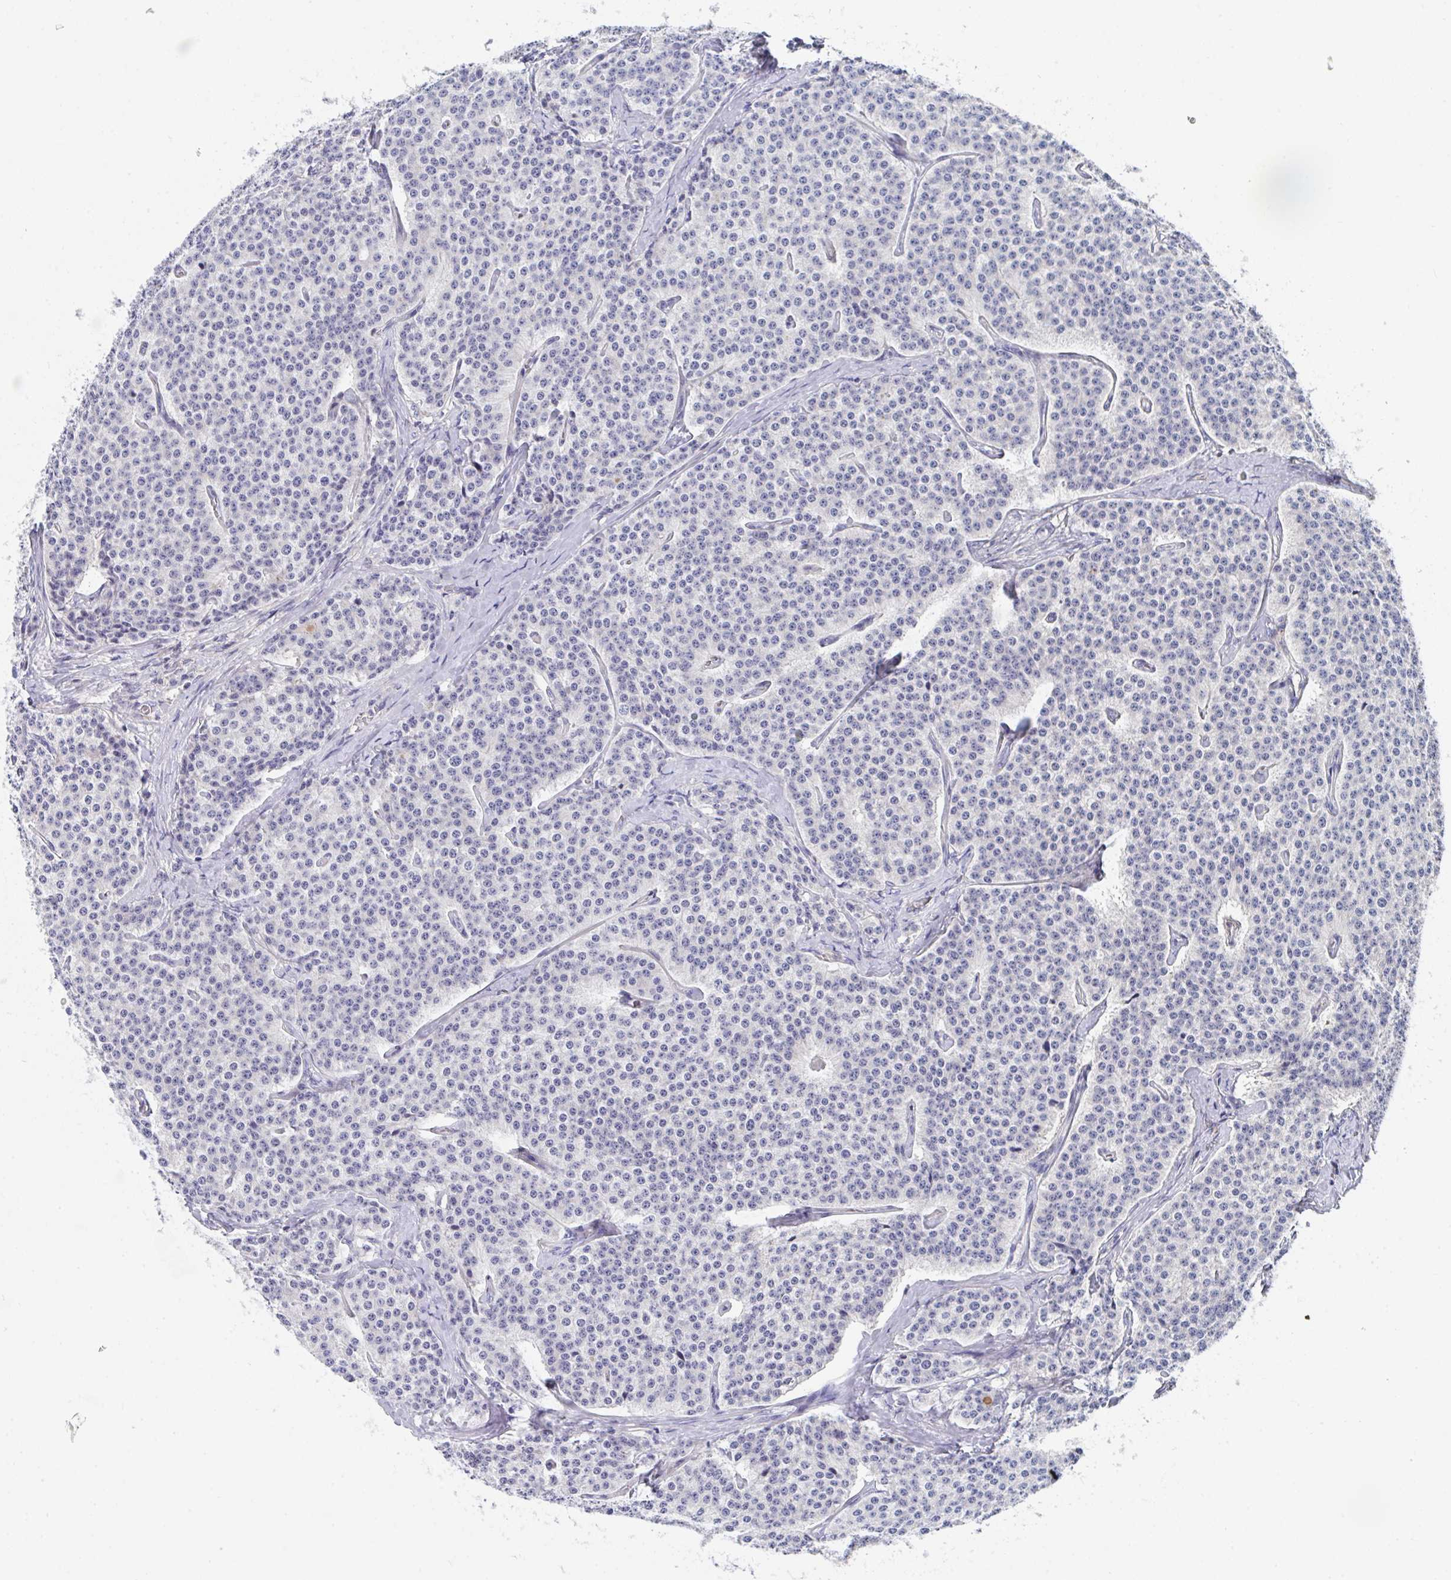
{"staining": {"intensity": "negative", "quantity": "none", "location": "none"}, "tissue": "carcinoid", "cell_type": "Tumor cells", "image_type": "cancer", "snomed": [{"axis": "morphology", "description": "Carcinoid, malignant, NOS"}, {"axis": "topography", "description": "Small intestine"}], "caption": "Immunohistochemistry (IHC) histopathology image of neoplastic tissue: malignant carcinoid stained with DAB reveals no significant protein expression in tumor cells. The staining is performed using DAB brown chromogen with nuclei counter-stained in using hematoxylin.", "gene": "P2RX3", "patient": {"sex": "female", "age": 64}}